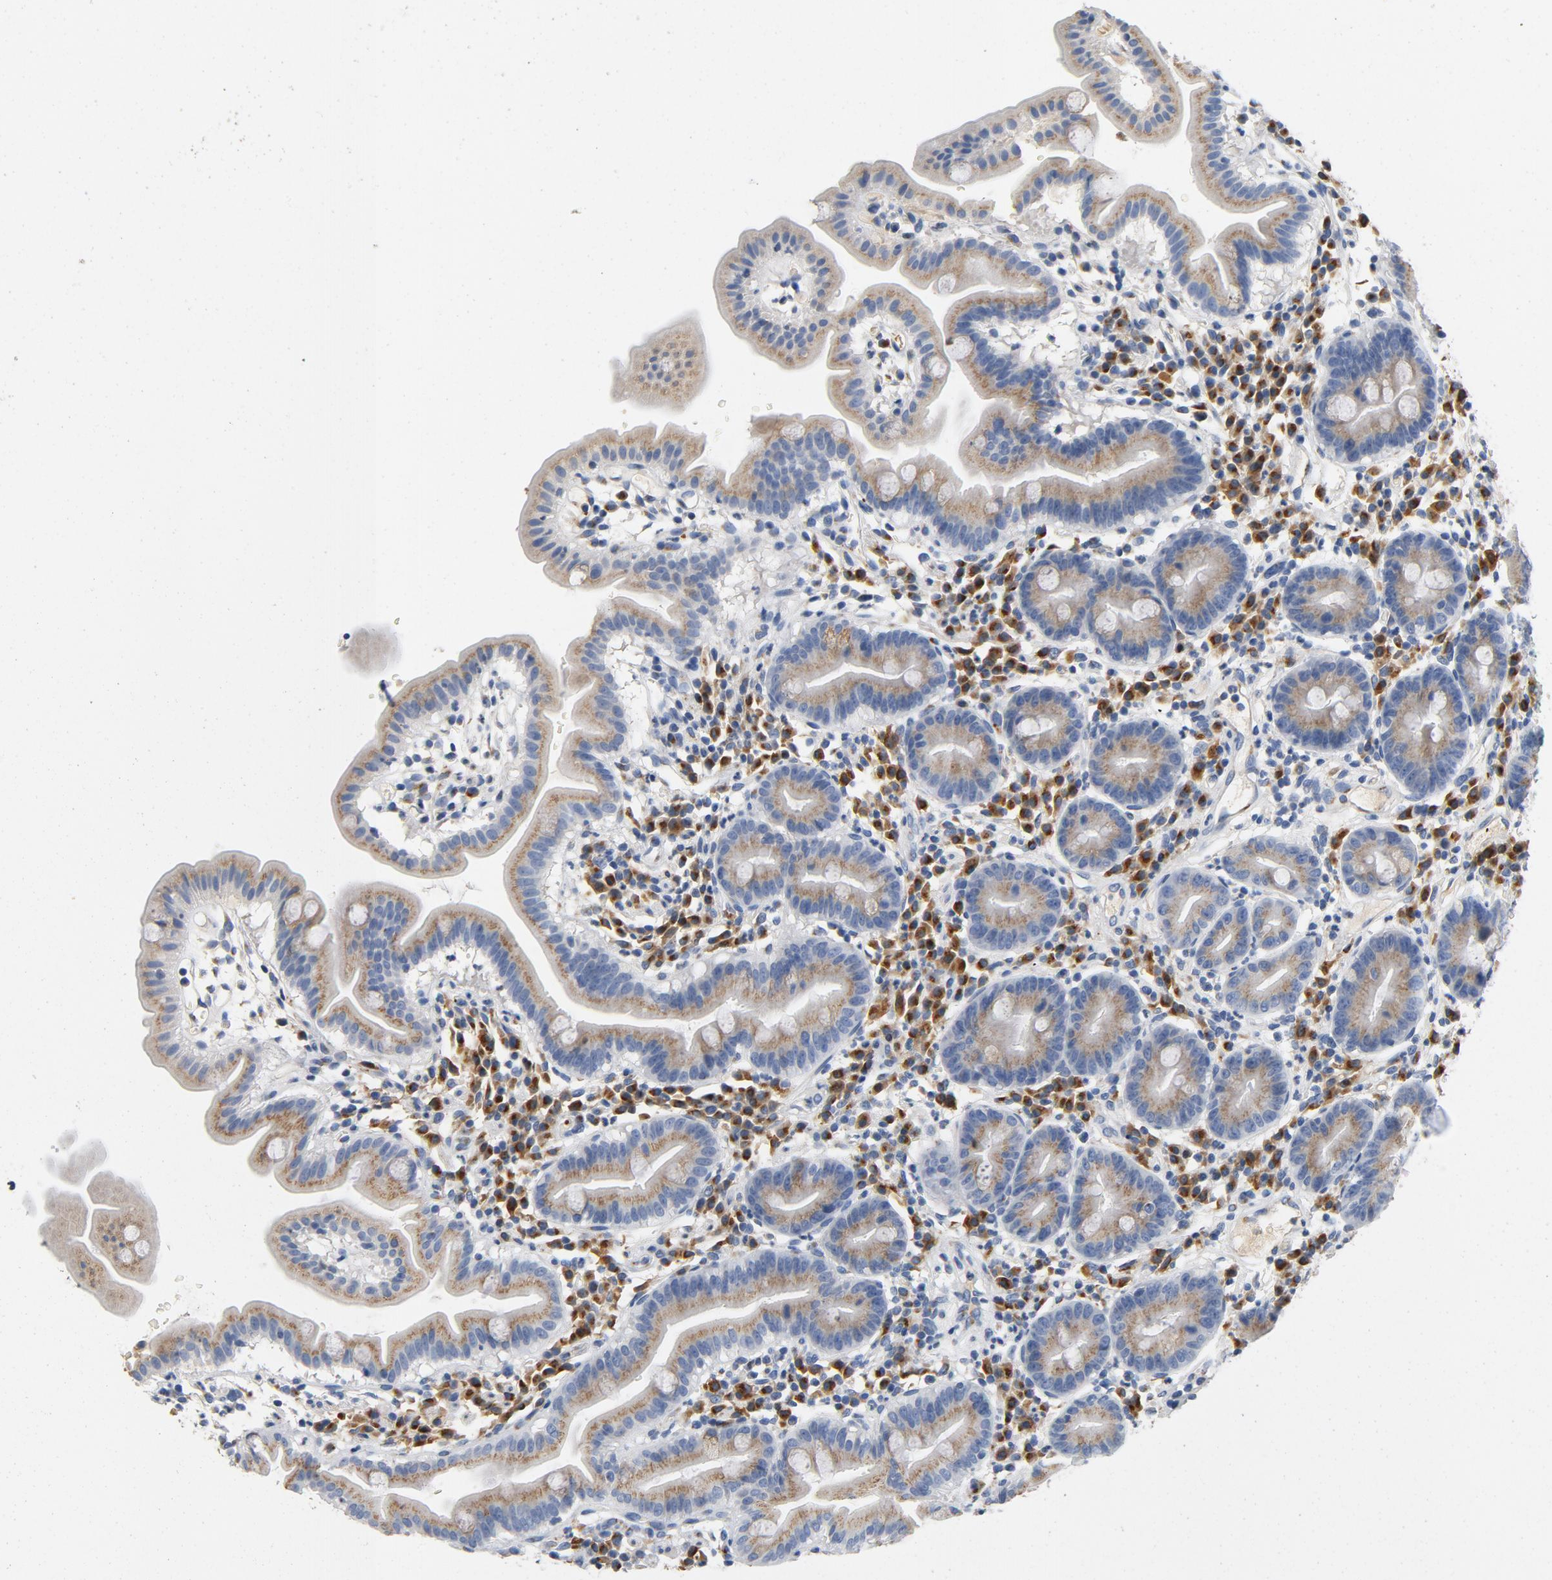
{"staining": {"intensity": "weak", "quantity": "25%-75%", "location": "cytoplasmic/membranous"}, "tissue": "duodenum", "cell_type": "Glandular cells", "image_type": "normal", "snomed": [{"axis": "morphology", "description": "Normal tissue, NOS"}, {"axis": "topography", "description": "Duodenum"}], "caption": "Duodenum stained for a protein (brown) exhibits weak cytoplasmic/membranous positive staining in approximately 25%-75% of glandular cells.", "gene": "LMAN2", "patient": {"sex": "male", "age": 50}}